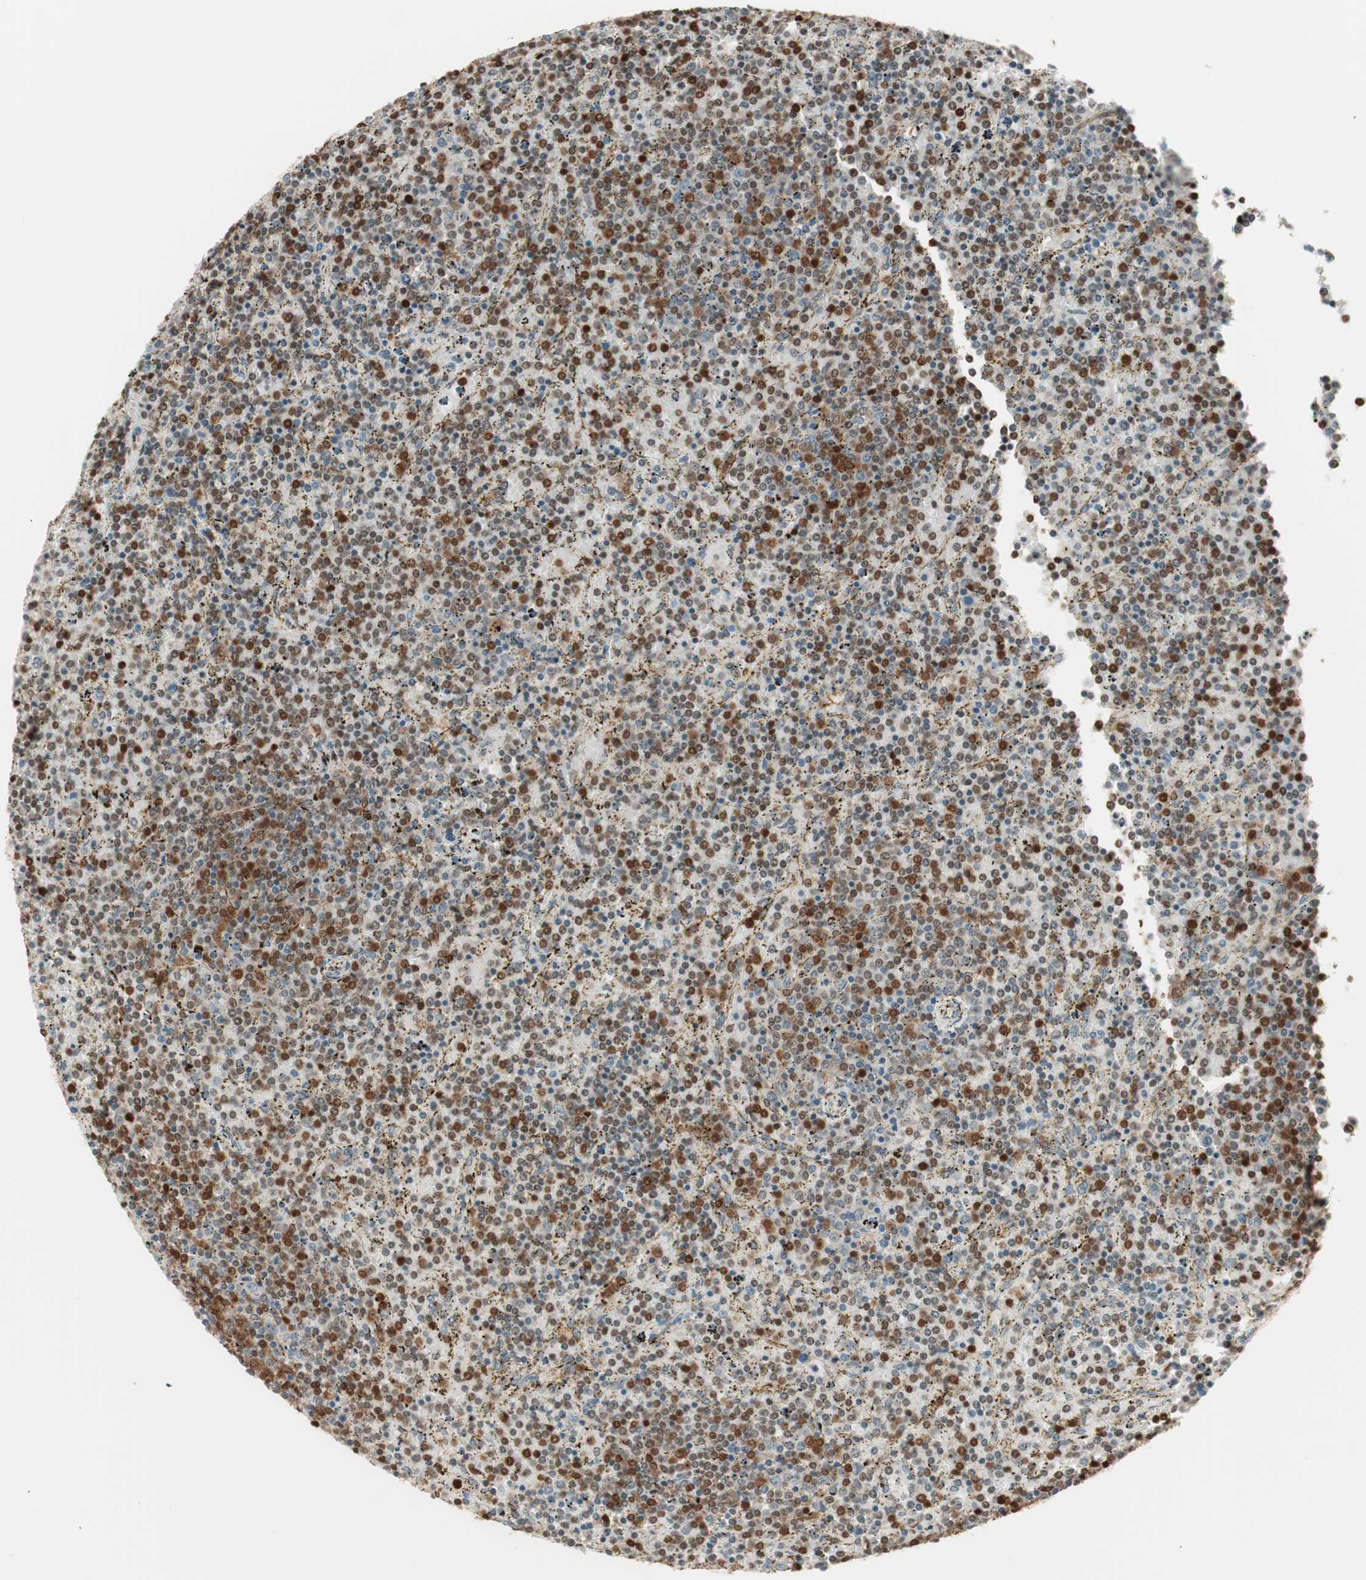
{"staining": {"intensity": "strong", "quantity": "25%-75%", "location": "nuclear"}, "tissue": "lymphoma", "cell_type": "Tumor cells", "image_type": "cancer", "snomed": [{"axis": "morphology", "description": "Malignant lymphoma, non-Hodgkin's type, Low grade"}, {"axis": "topography", "description": "Spleen"}], "caption": "IHC of malignant lymphoma, non-Hodgkin's type (low-grade) displays high levels of strong nuclear expression in about 25%-75% of tumor cells. (Brightfield microscopy of DAB IHC at high magnification).", "gene": "UBE2I", "patient": {"sex": "female", "age": 77}}